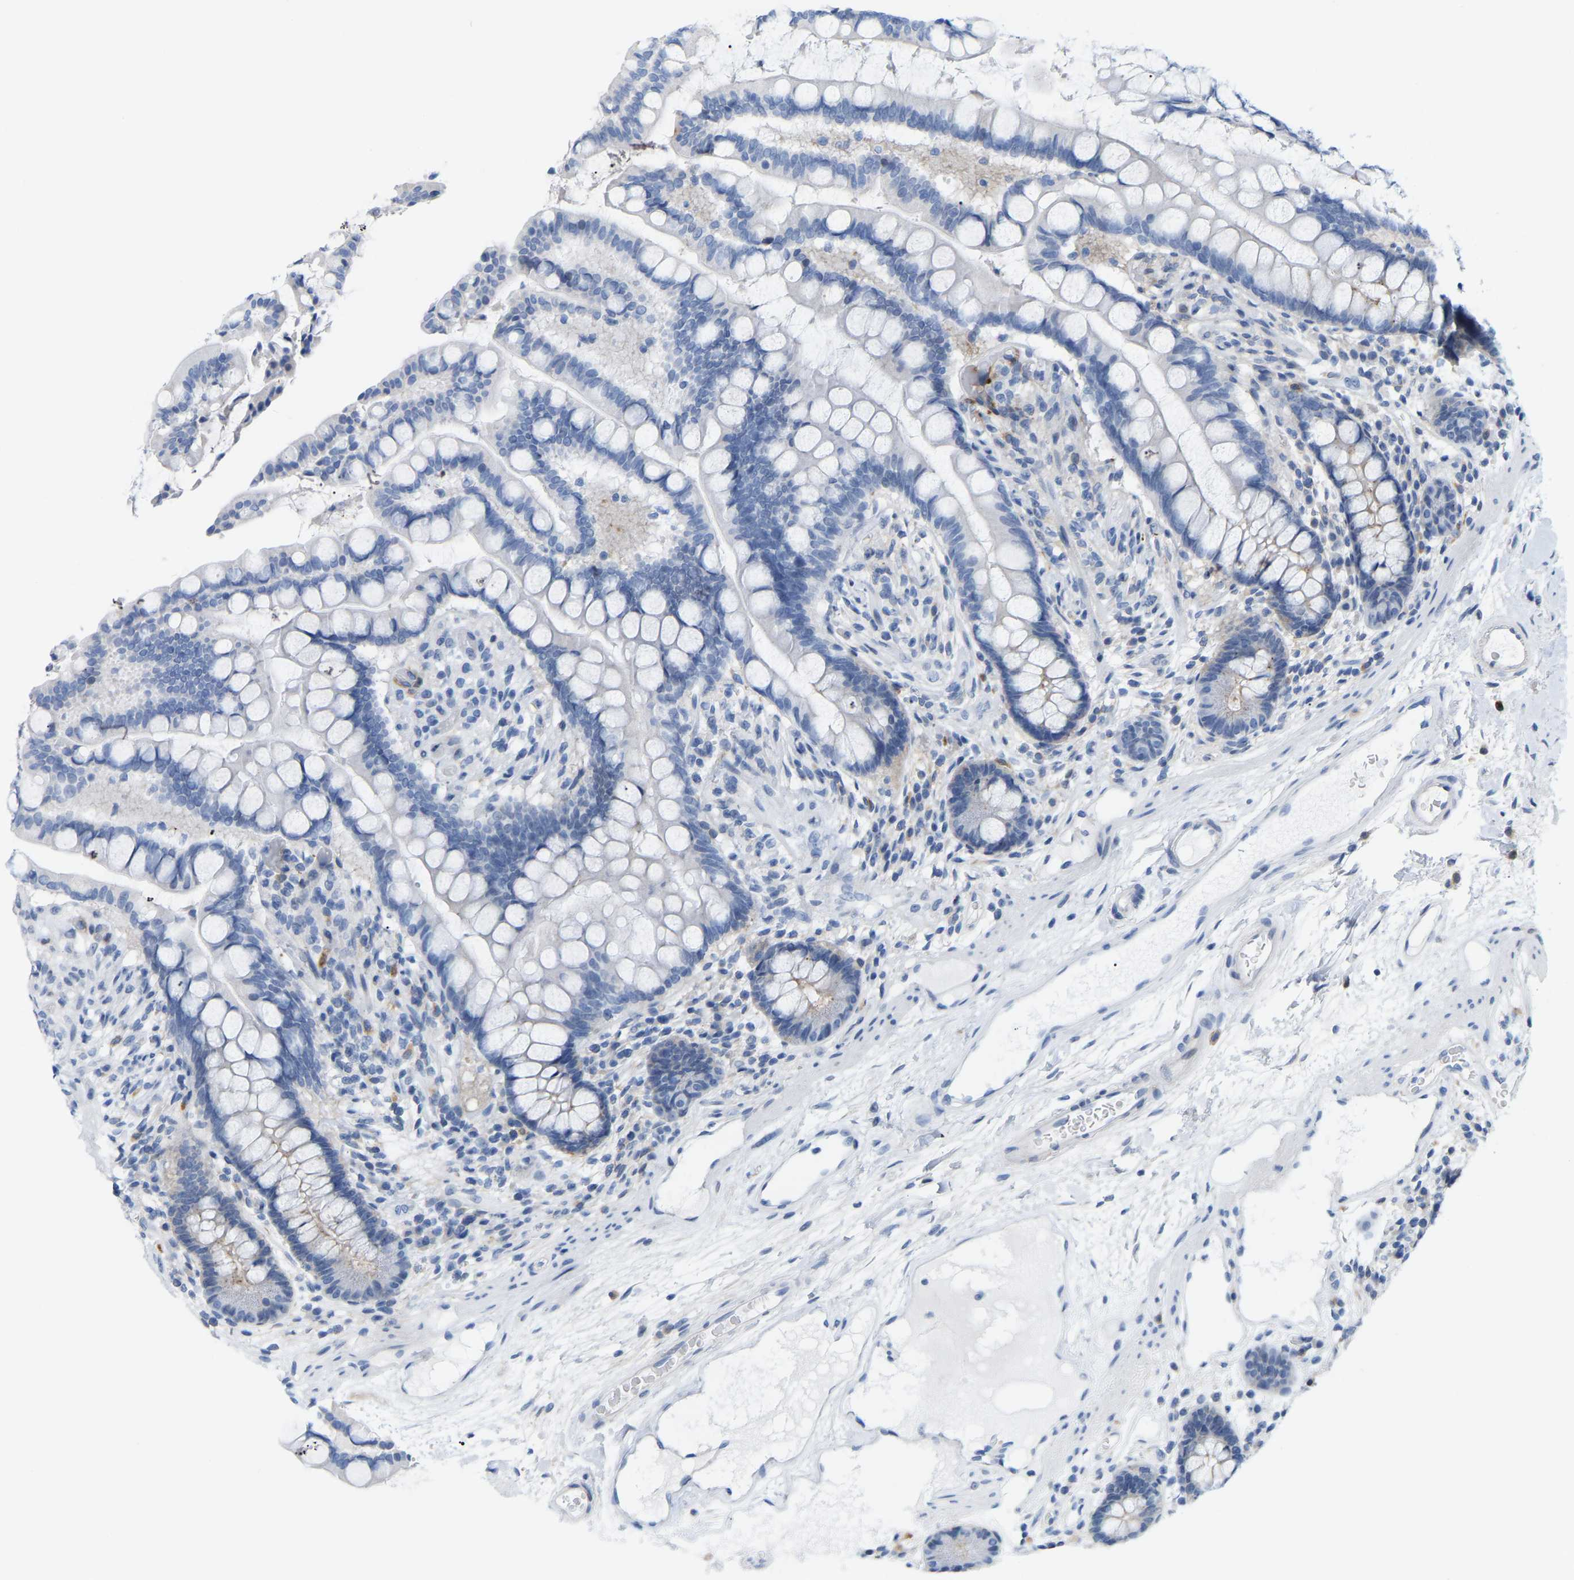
{"staining": {"intensity": "negative", "quantity": "none", "location": "none"}, "tissue": "colon", "cell_type": "Endothelial cells", "image_type": "normal", "snomed": [{"axis": "morphology", "description": "Normal tissue, NOS"}, {"axis": "topography", "description": "Colon"}], "caption": "High power microscopy histopathology image of an immunohistochemistry (IHC) image of normal colon, revealing no significant positivity in endothelial cells. (DAB immunohistochemistry visualized using brightfield microscopy, high magnification).", "gene": "ABTB2", "patient": {"sex": "male", "age": 73}}